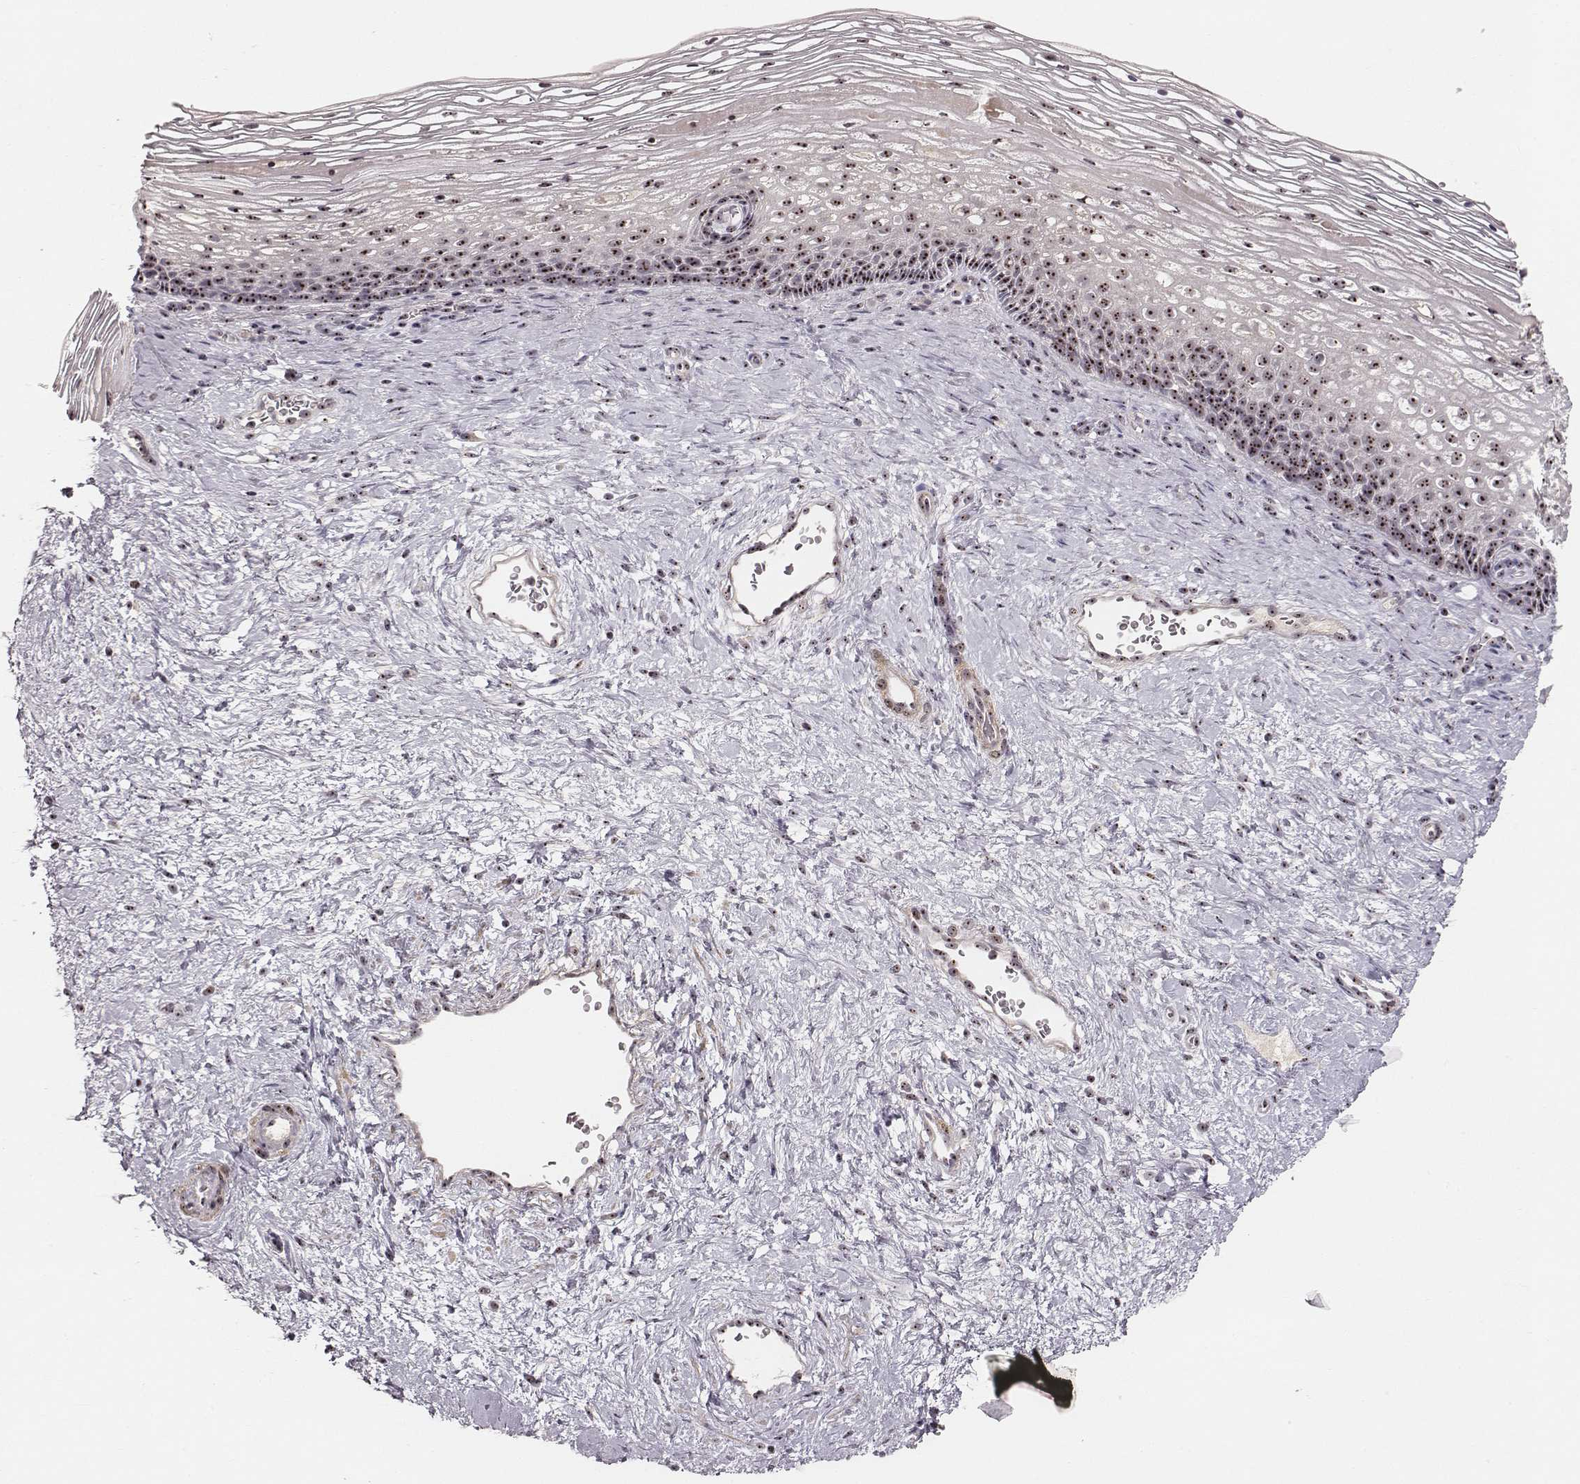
{"staining": {"intensity": "weak", "quantity": ">75%", "location": "nuclear"}, "tissue": "cervix", "cell_type": "Glandular cells", "image_type": "normal", "snomed": [{"axis": "morphology", "description": "Normal tissue, NOS"}, {"axis": "topography", "description": "Cervix"}], "caption": "A low amount of weak nuclear expression is appreciated in approximately >75% of glandular cells in normal cervix.", "gene": "NOP56", "patient": {"sex": "female", "age": 34}}